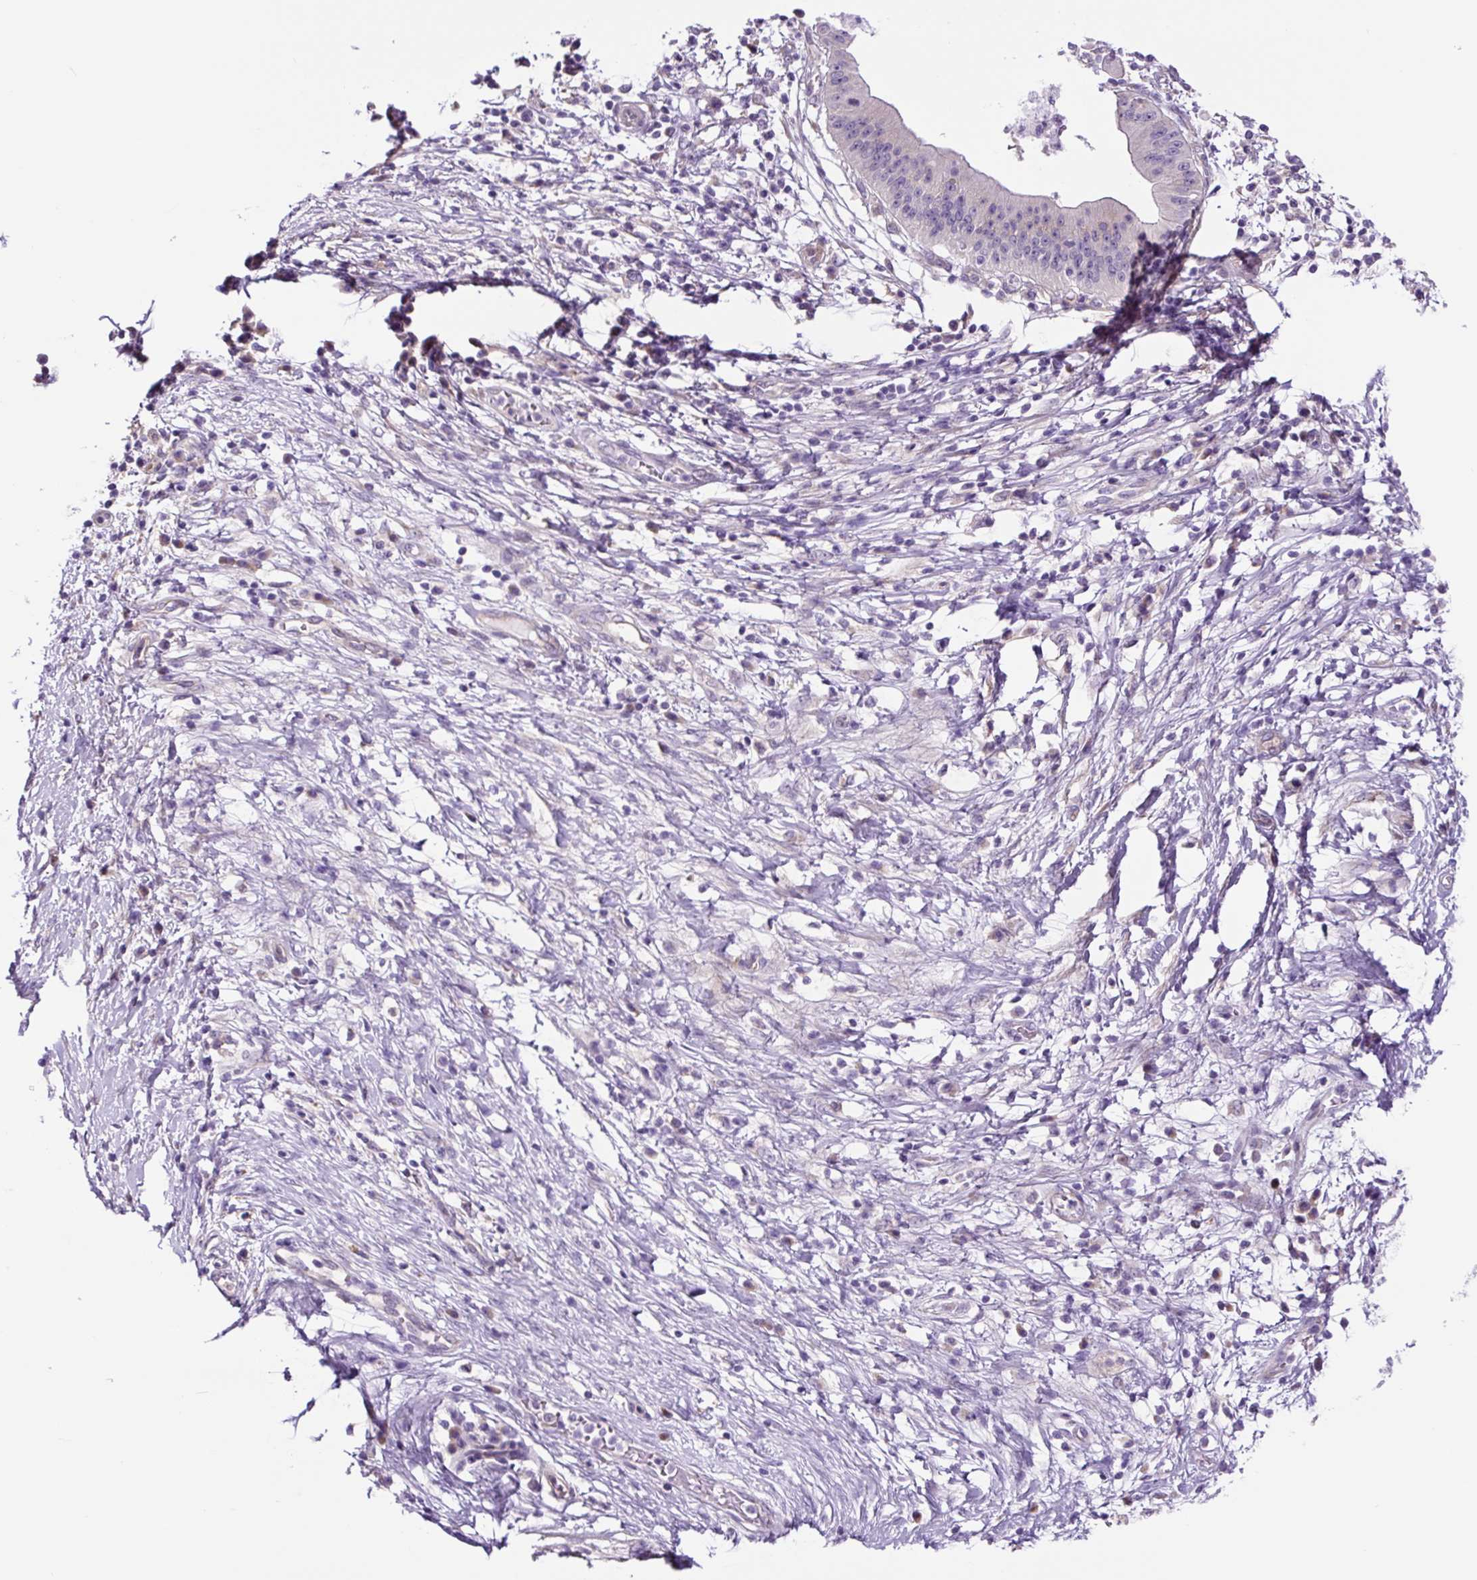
{"staining": {"intensity": "negative", "quantity": "none", "location": "none"}, "tissue": "pancreatic cancer", "cell_type": "Tumor cells", "image_type": "cancer", "snomed": [{"axis": "morphology", "description": "Adenocarcinoma, NOS"}, {"axis": "topography", "description": "Pancreas"}], "caption": "High power microscopy photomicrograph of an IHC histopathology image of pancreatic cancer (adenocarcinoma), revealing no significant staining in tumor cells.", "gene": "GORASP1", "patient": {"sex": "male", "age": 68}}